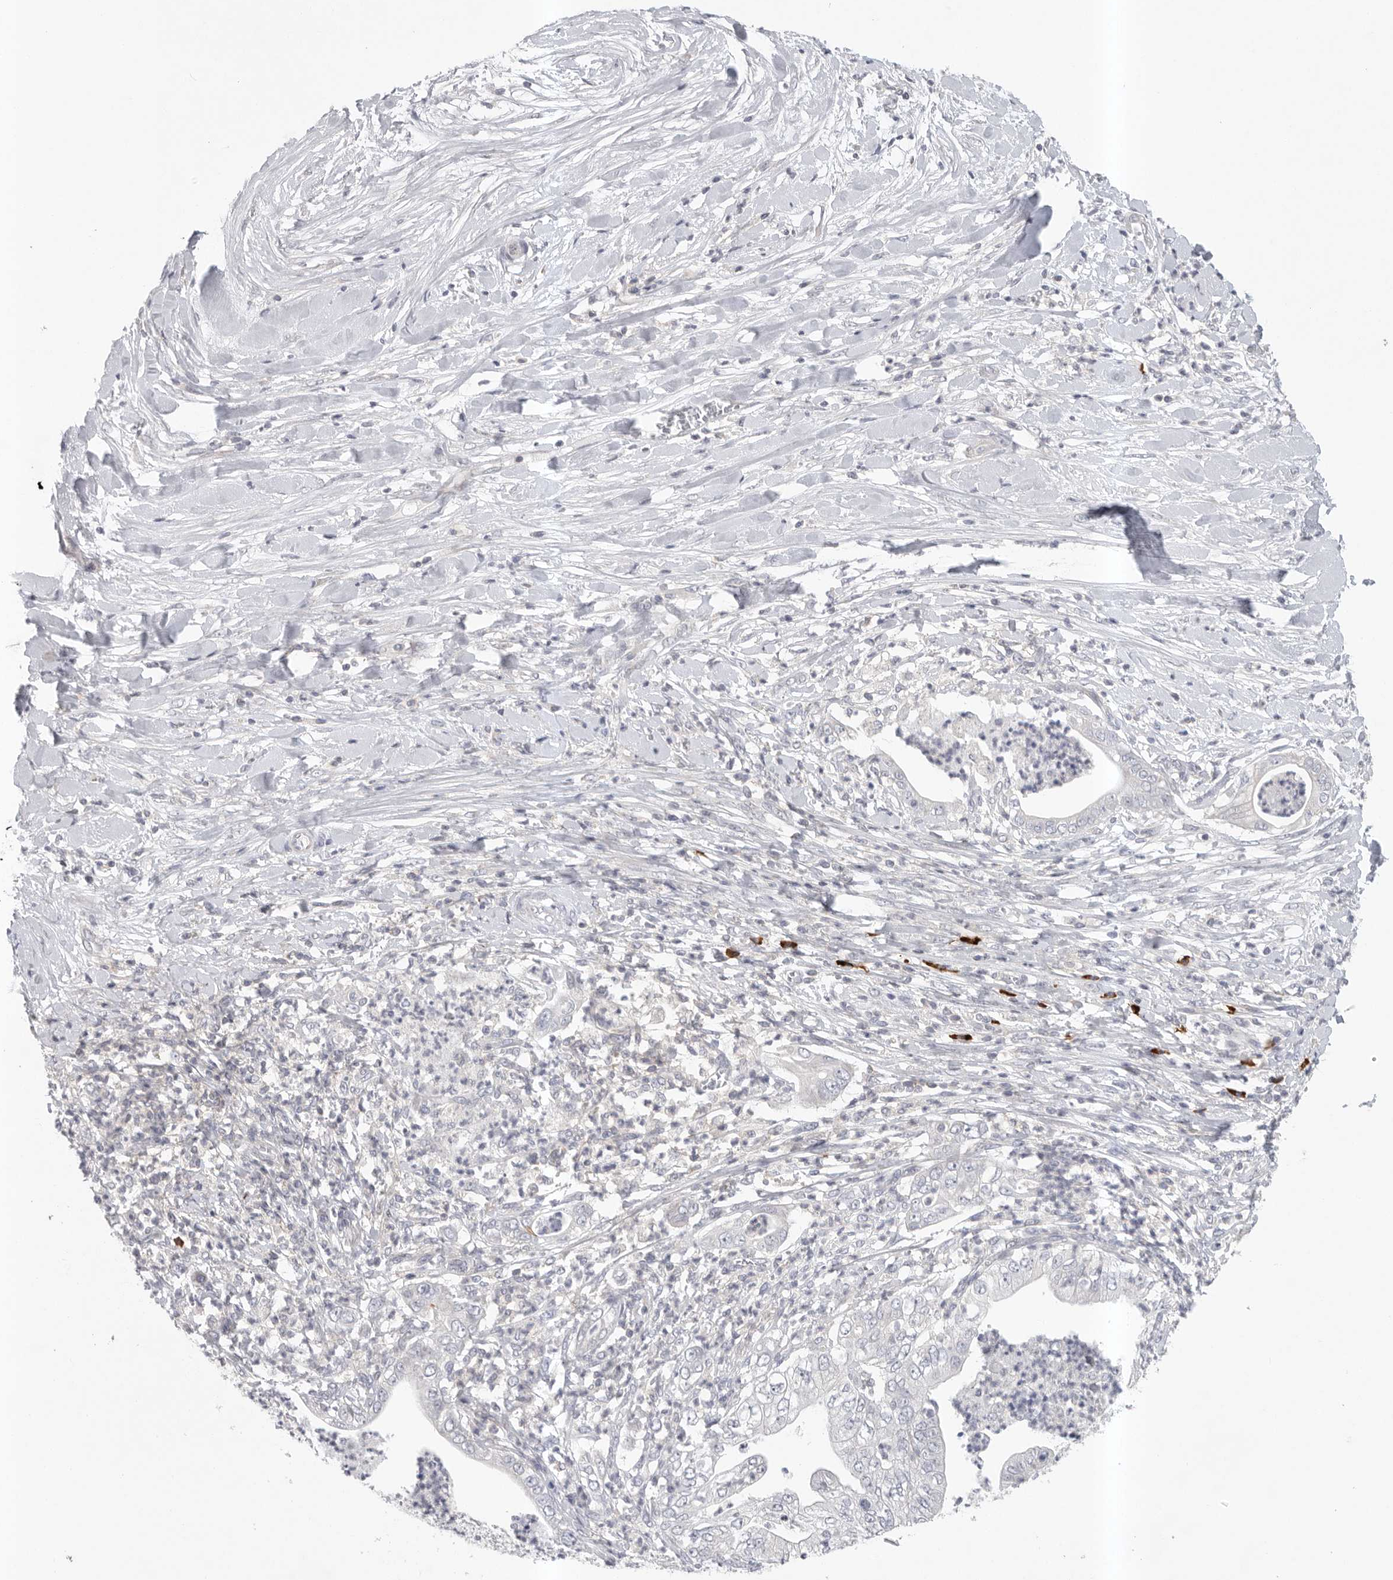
{"staining": {"intensity": "negative", "quantity": "none", "location": "none"}, "tissue": "pancreatic cancer", "cell_type": "Tumor cells", "image_type": "cancer", "snomed": [{"axis": "morphology", "description": "Adenocarcinoma, NOS"}, {"axis": "topography", "description": "Pancreas"}], "caption": "A histopathology image of human pancreatic cancer (adenocarcinoma) is negative for staining in tumor cells.", "gene": "TMEM69", "patient": {"sex": "female", "age": 78}}